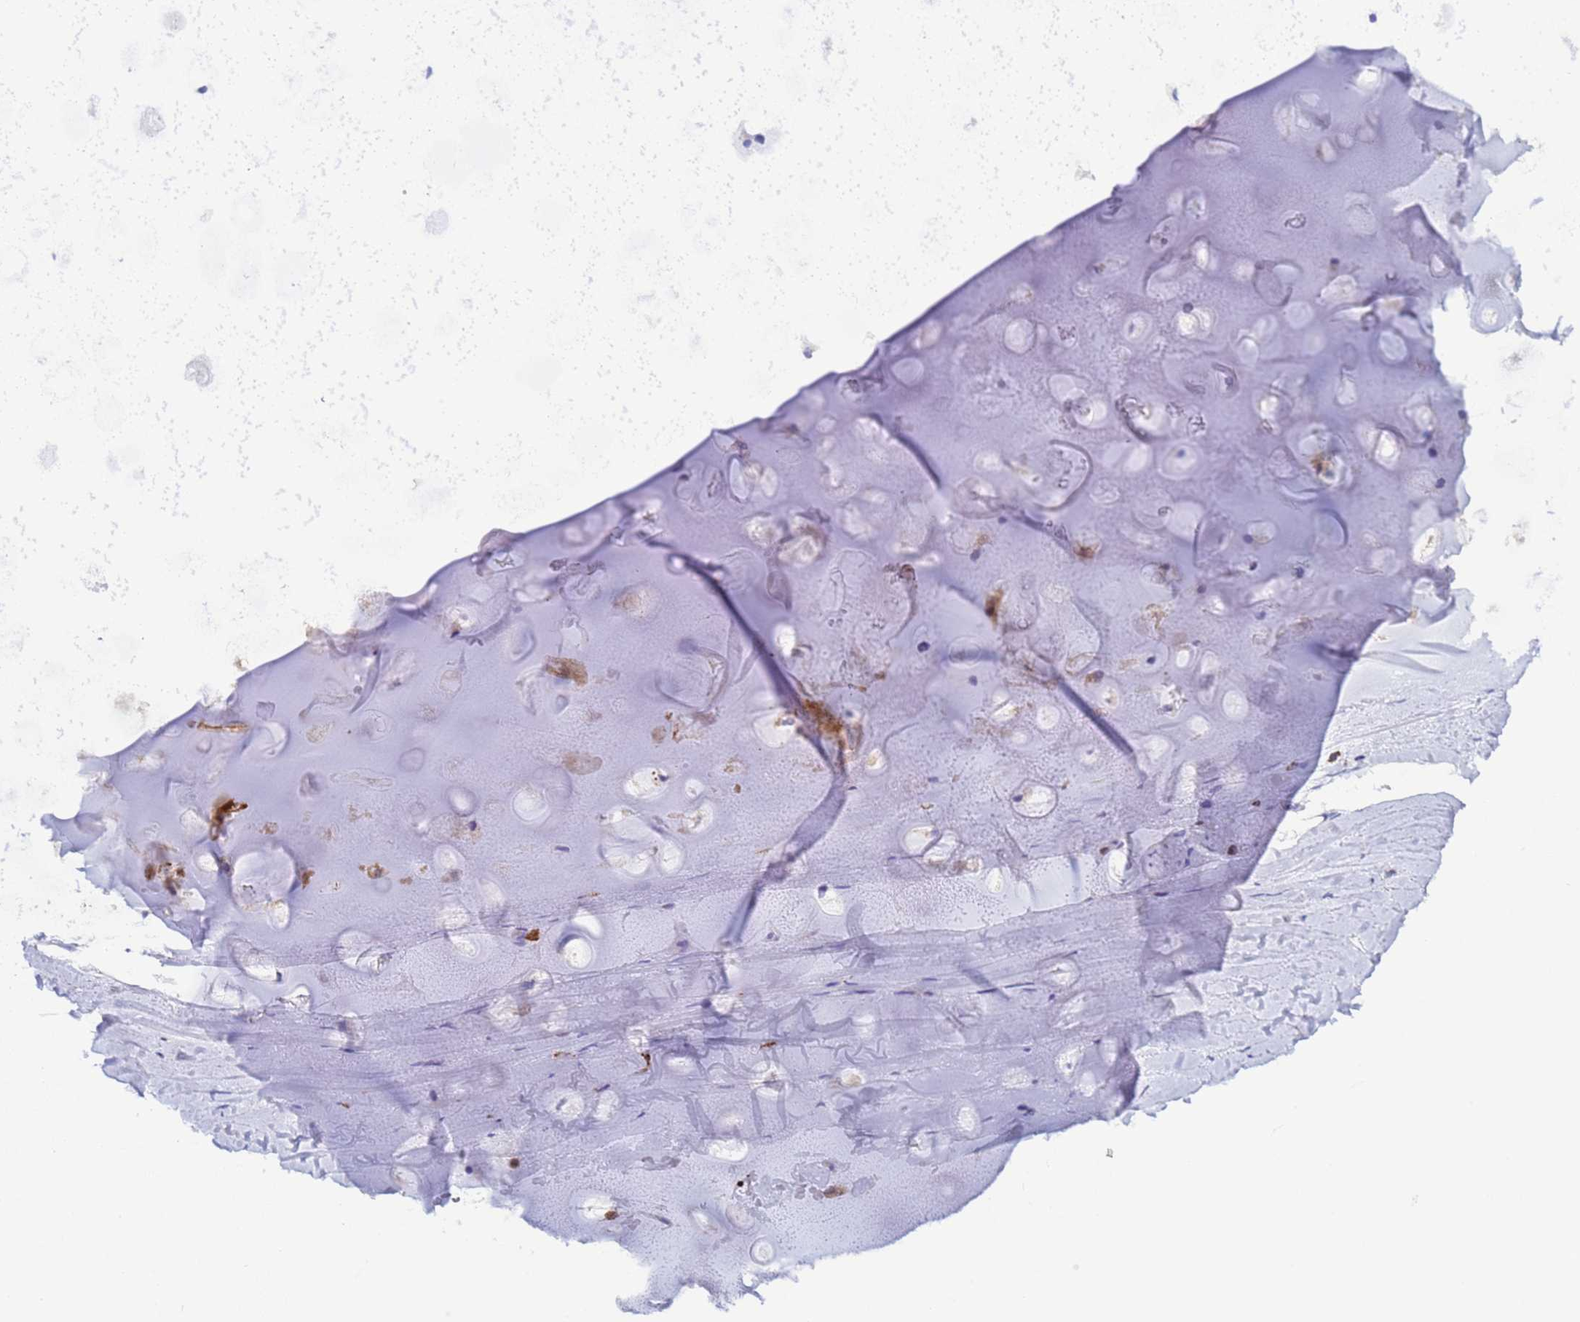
{"staining": {"intensity": "negative", "quantity": "none", "location": "none"}, "tissue": "adipose tissue", "cell_type": "Adipocytes", "image_type": "normal", "snomed": [{"axis": "morphology", "description": "Normal tissue, NOS"}, {"axis": "topography", "description": "Lymph node"}, {"axis": "topography", "description": "Bronchus"}], "caption": "There is no significant staining in adipocytes of adipose tissue. (Immunohistochemistry (ihc), brightfield microscopy, high magnification).", "gene": "EZR", "patient": {"sex": "male", "age": 63}}